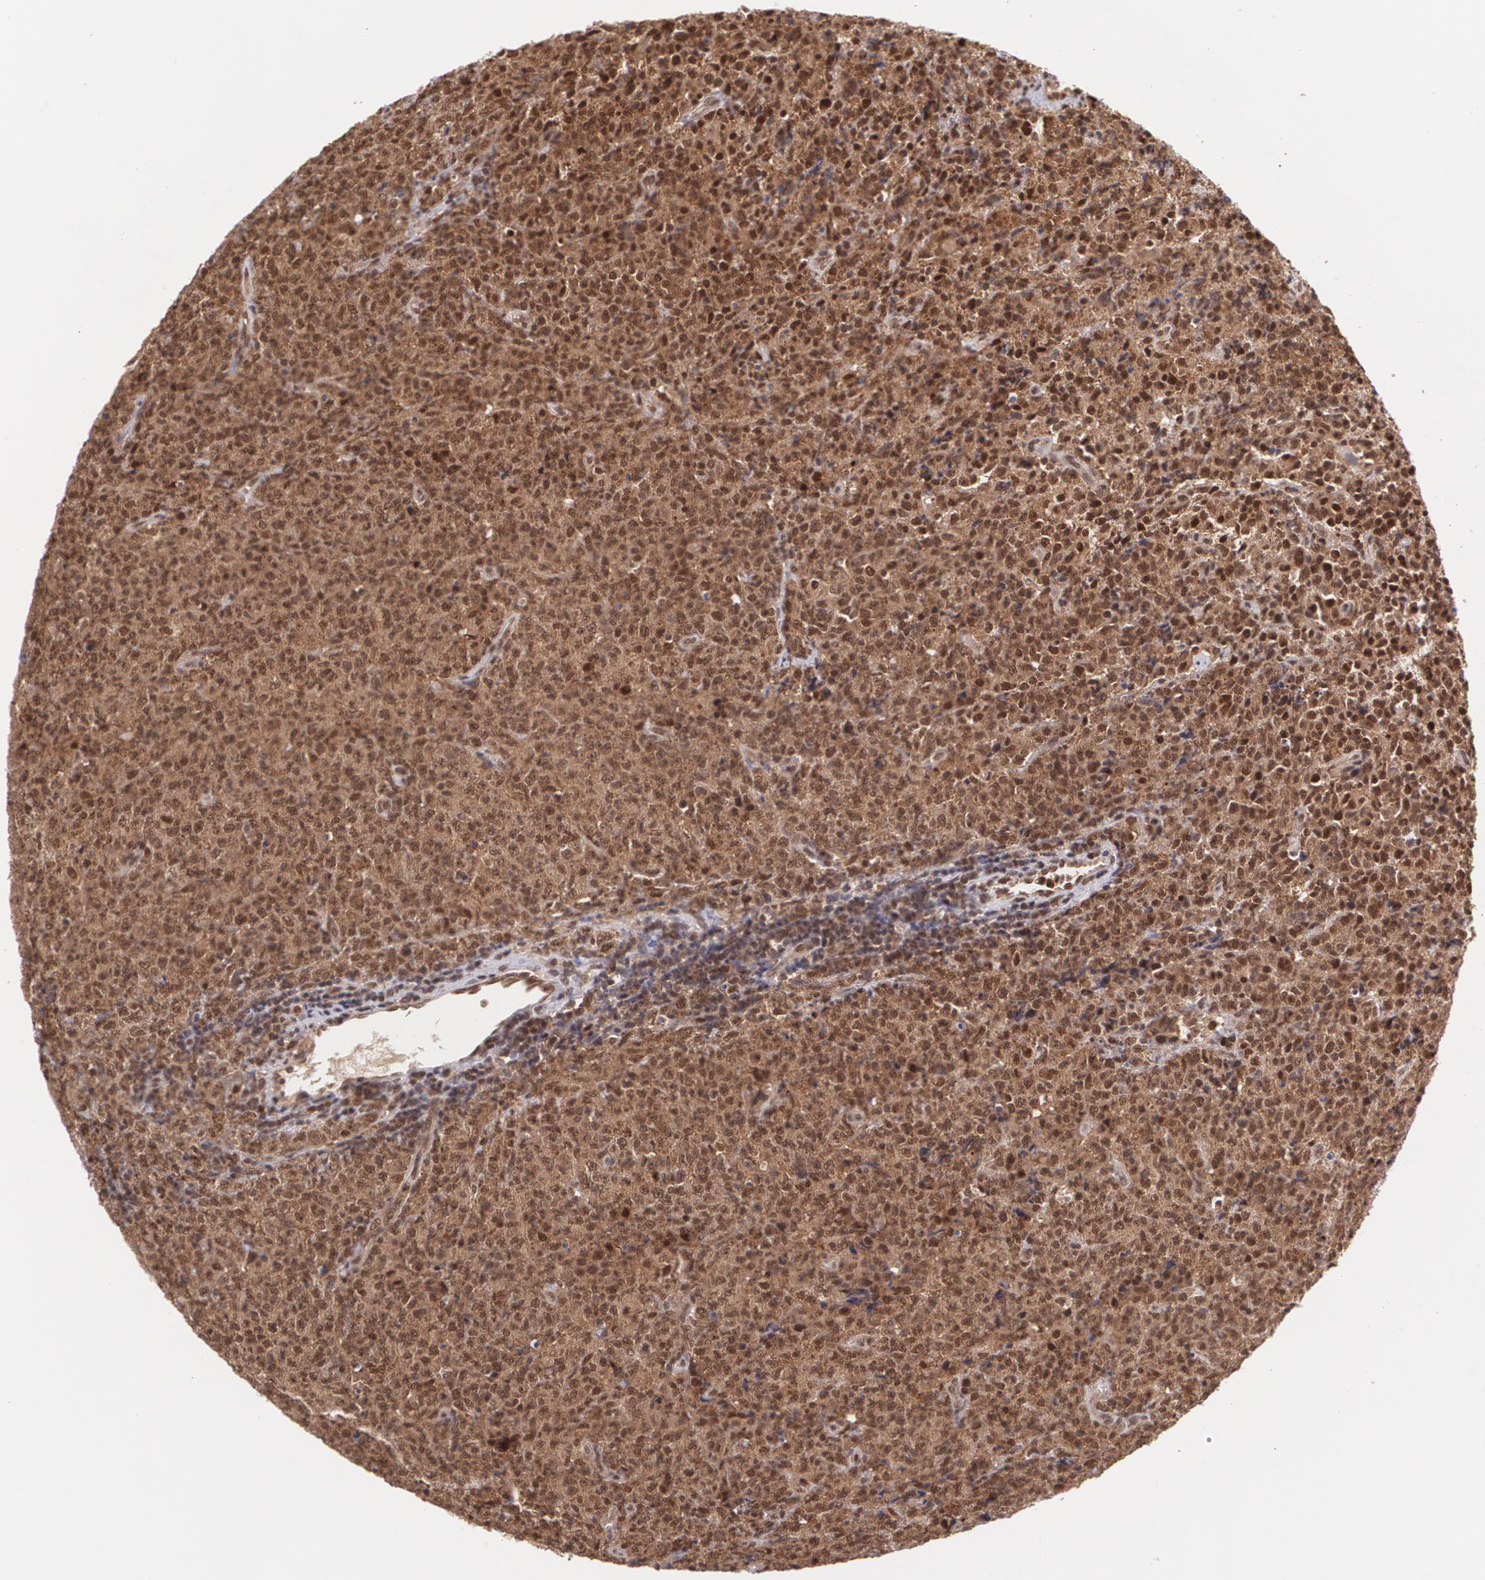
{"staining": {"intensity": "strong", "quantity": ">75%", "location": "cytoplasmic/membranous,nuclear"}, "tissue": "lymphoma", "cell_type": "Tumor cells", "image_type": "cancer", "snomed": [{"axis": "morphology", "description": "Malignant lymphoma, non-Hodgkin's type, High grade"}, {"axis": "topography", "description": "Tonsil"}], "caption": "Brown immunohistochemical staining in human malignant lymphoma, non-Hodgkin's type (high-grade) shows strong cytoplasmic/membranous and nuclear staining in about >75% of tumor cells.", "gene": "CUL2", "patient": {"sex": "female", "age": 36}}